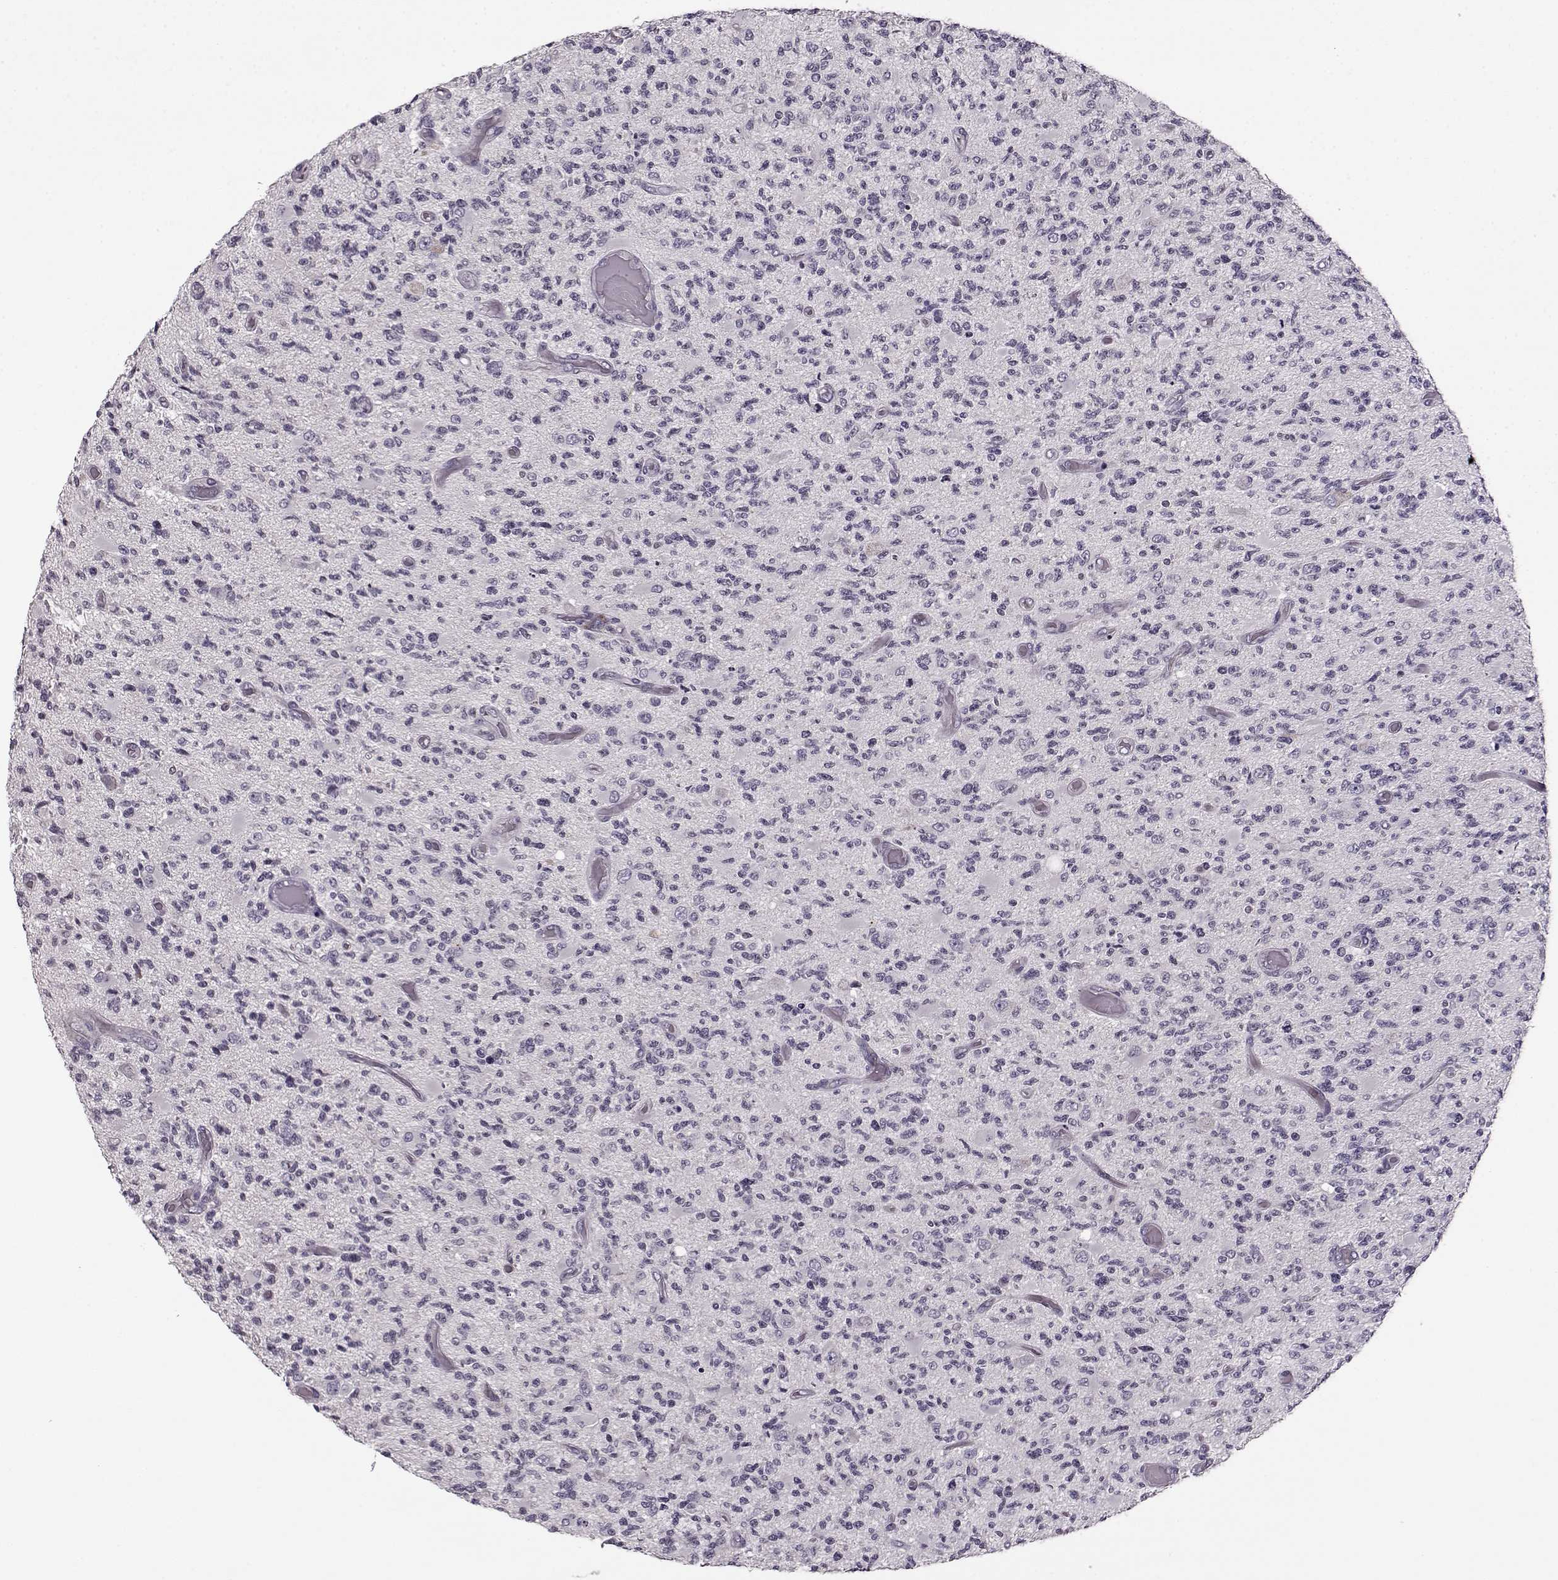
{"staining": {"intensity": "negative", "quantity": "none", "location": "none"}, "tissue": "glioma", "cell_type": "Tumor cells", "image_type": "cancer", "snomed": [{"axis": "morphology", "description": "Glioma, malignant, High grade"}, {"axis": "topography", "description": "Brain"}], "caption": "Tumor cells show no significant staining in glioma.", "gene": "RP1L1", "patient": {"sex": "female", "age": 63}}